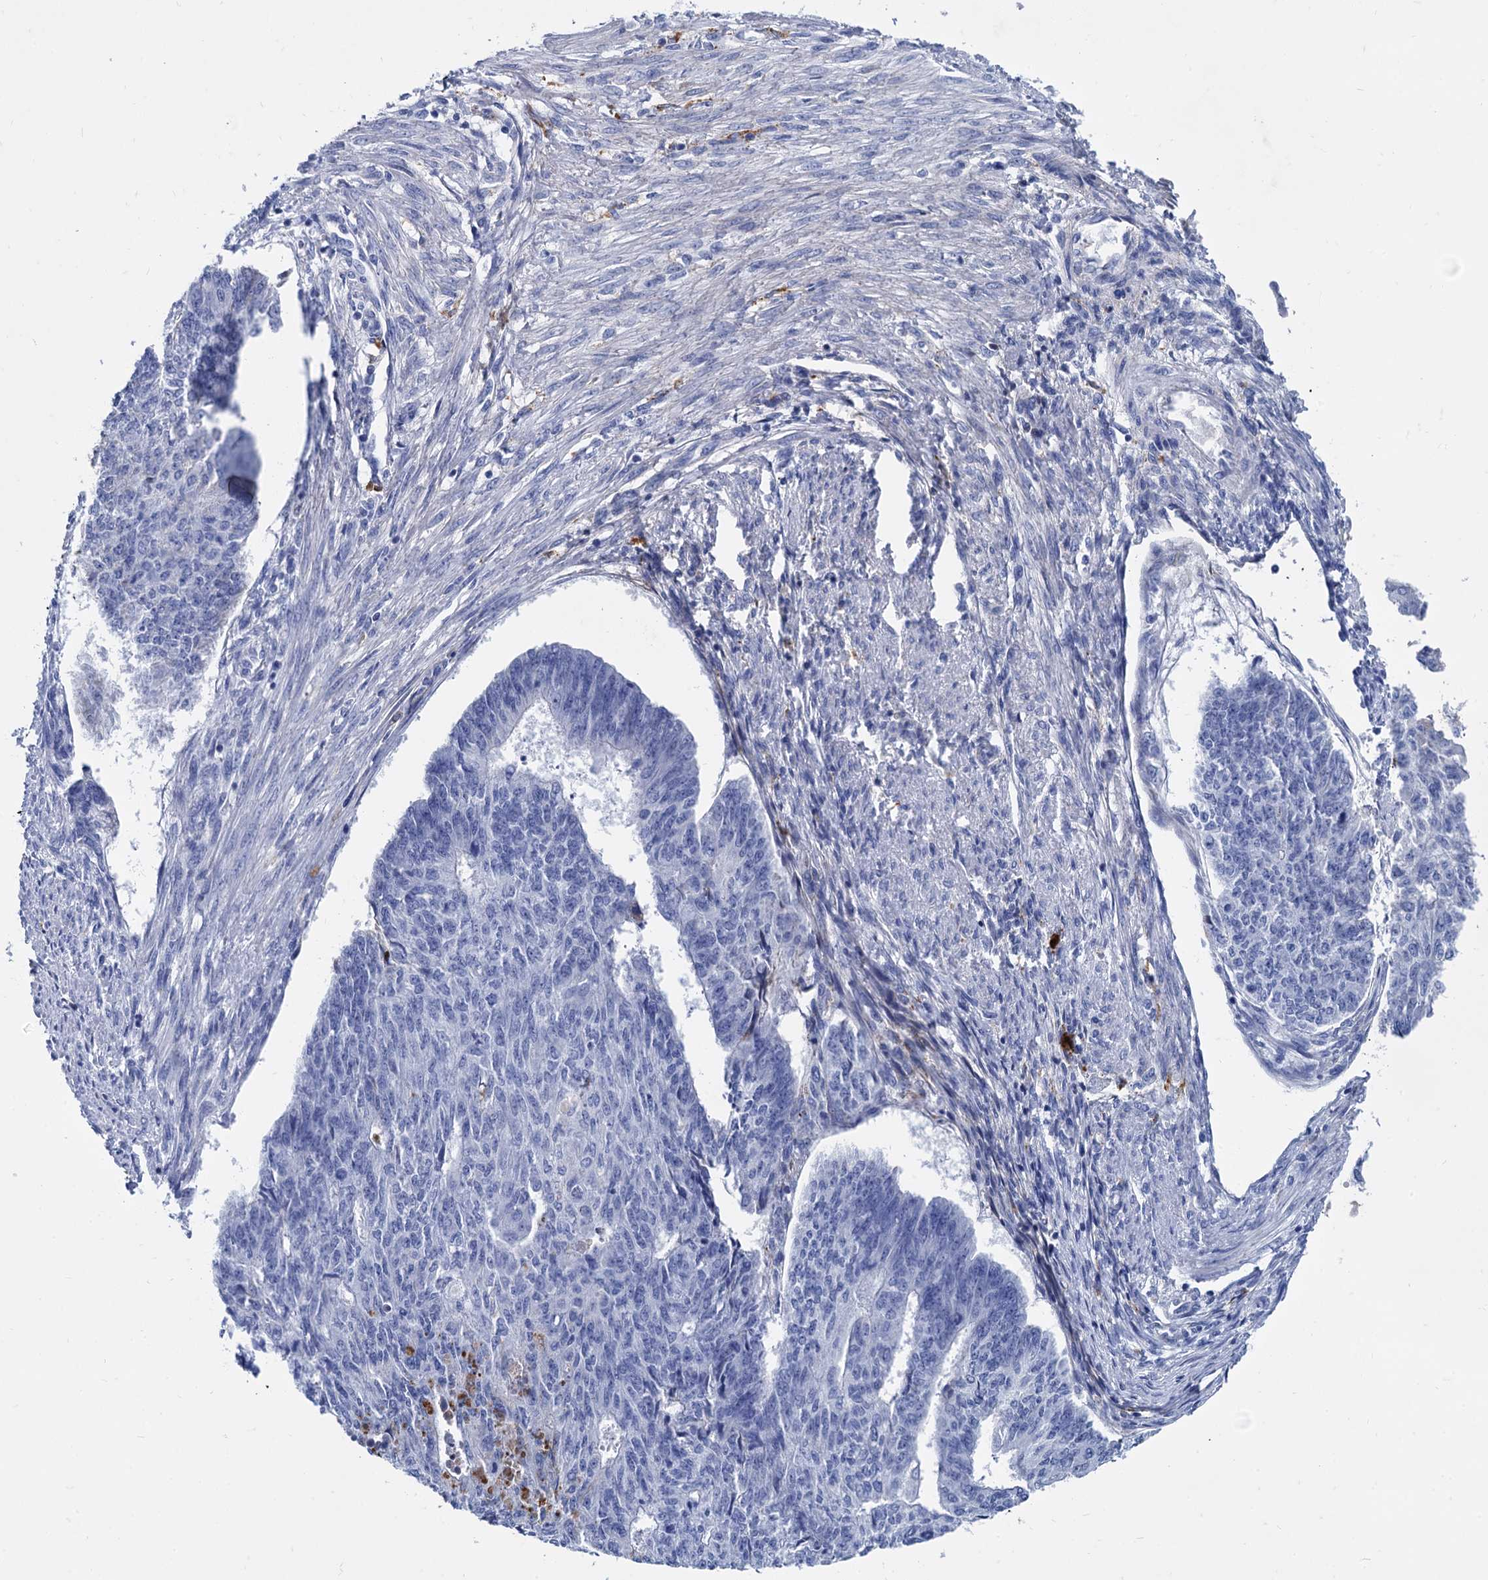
{"staining": {"intensity": "negative", "quantity": "none", "location": "none"}, "tissue": "endometrial cancer", "cell_type": "Tumor cells", "image_type": "cancer", "snomed": [{"axis": "morphology", "description": "Adenocarcinoma, NOS"}, {"axis": "topography", "description": "Endometrium"}], "caption": "IHC of adenocarcinoma (endometrial) displays no positivity in tumor cells.", "gene": "APOD", "patient": {"sex": "female", "age": 32}}